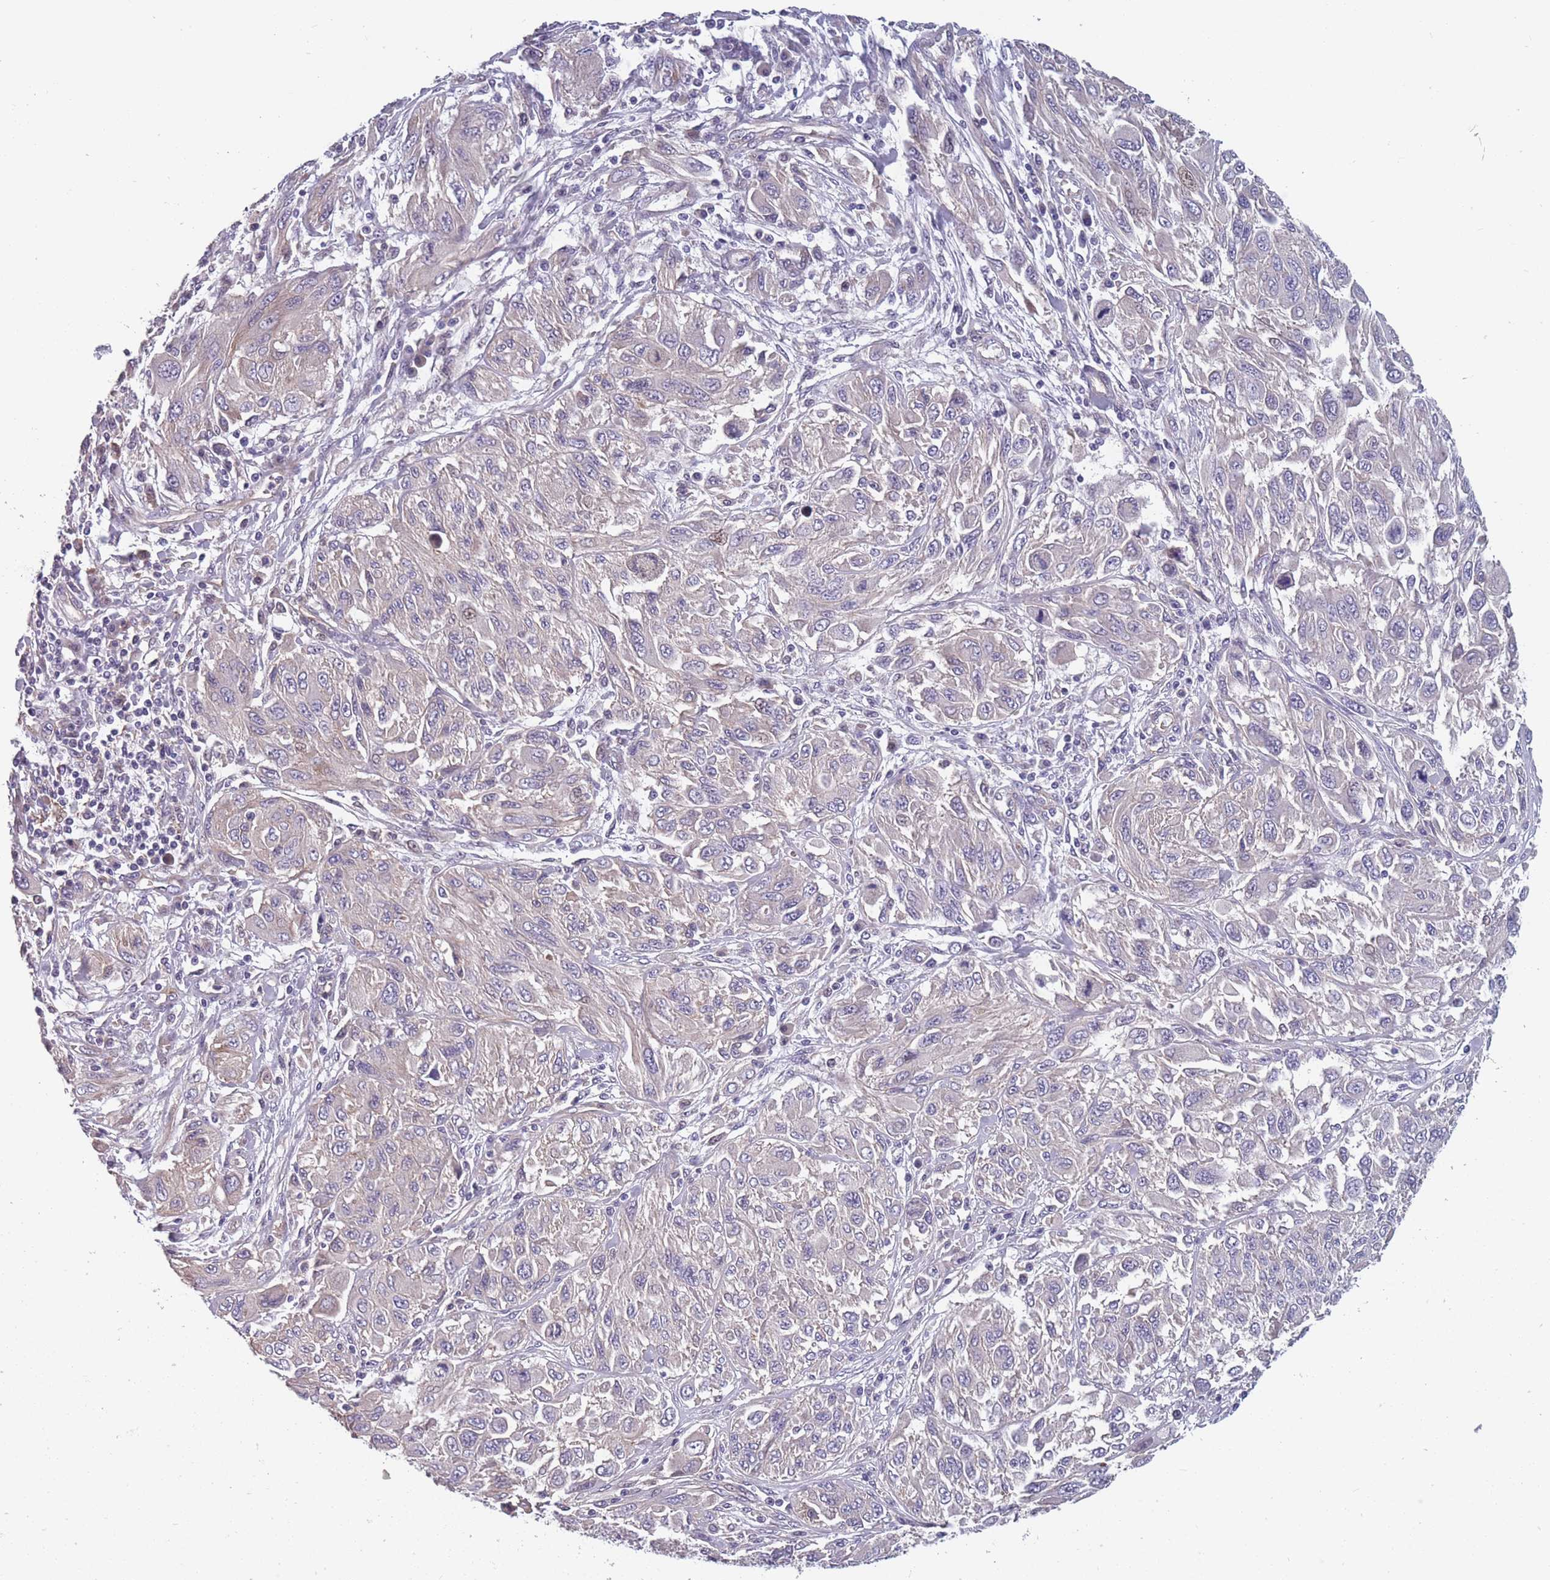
{"staining": {"intensity": "negative", "quantity": "none", "location": "none"}, "tissue": "melanoma", "cell_type": "Tumor cells", "image_type": "cancer", "snomed": [{"axis": "morphology", "description": "Malignant melanoma, NOS"}, {"axis": "topography", "description": "Skin"}], "caption": "Micrograph shows no protein expression in tumor cells of melanoma tissue.", "gene": "FAM83F", "patient": {"sex": "female", "age": 91}}